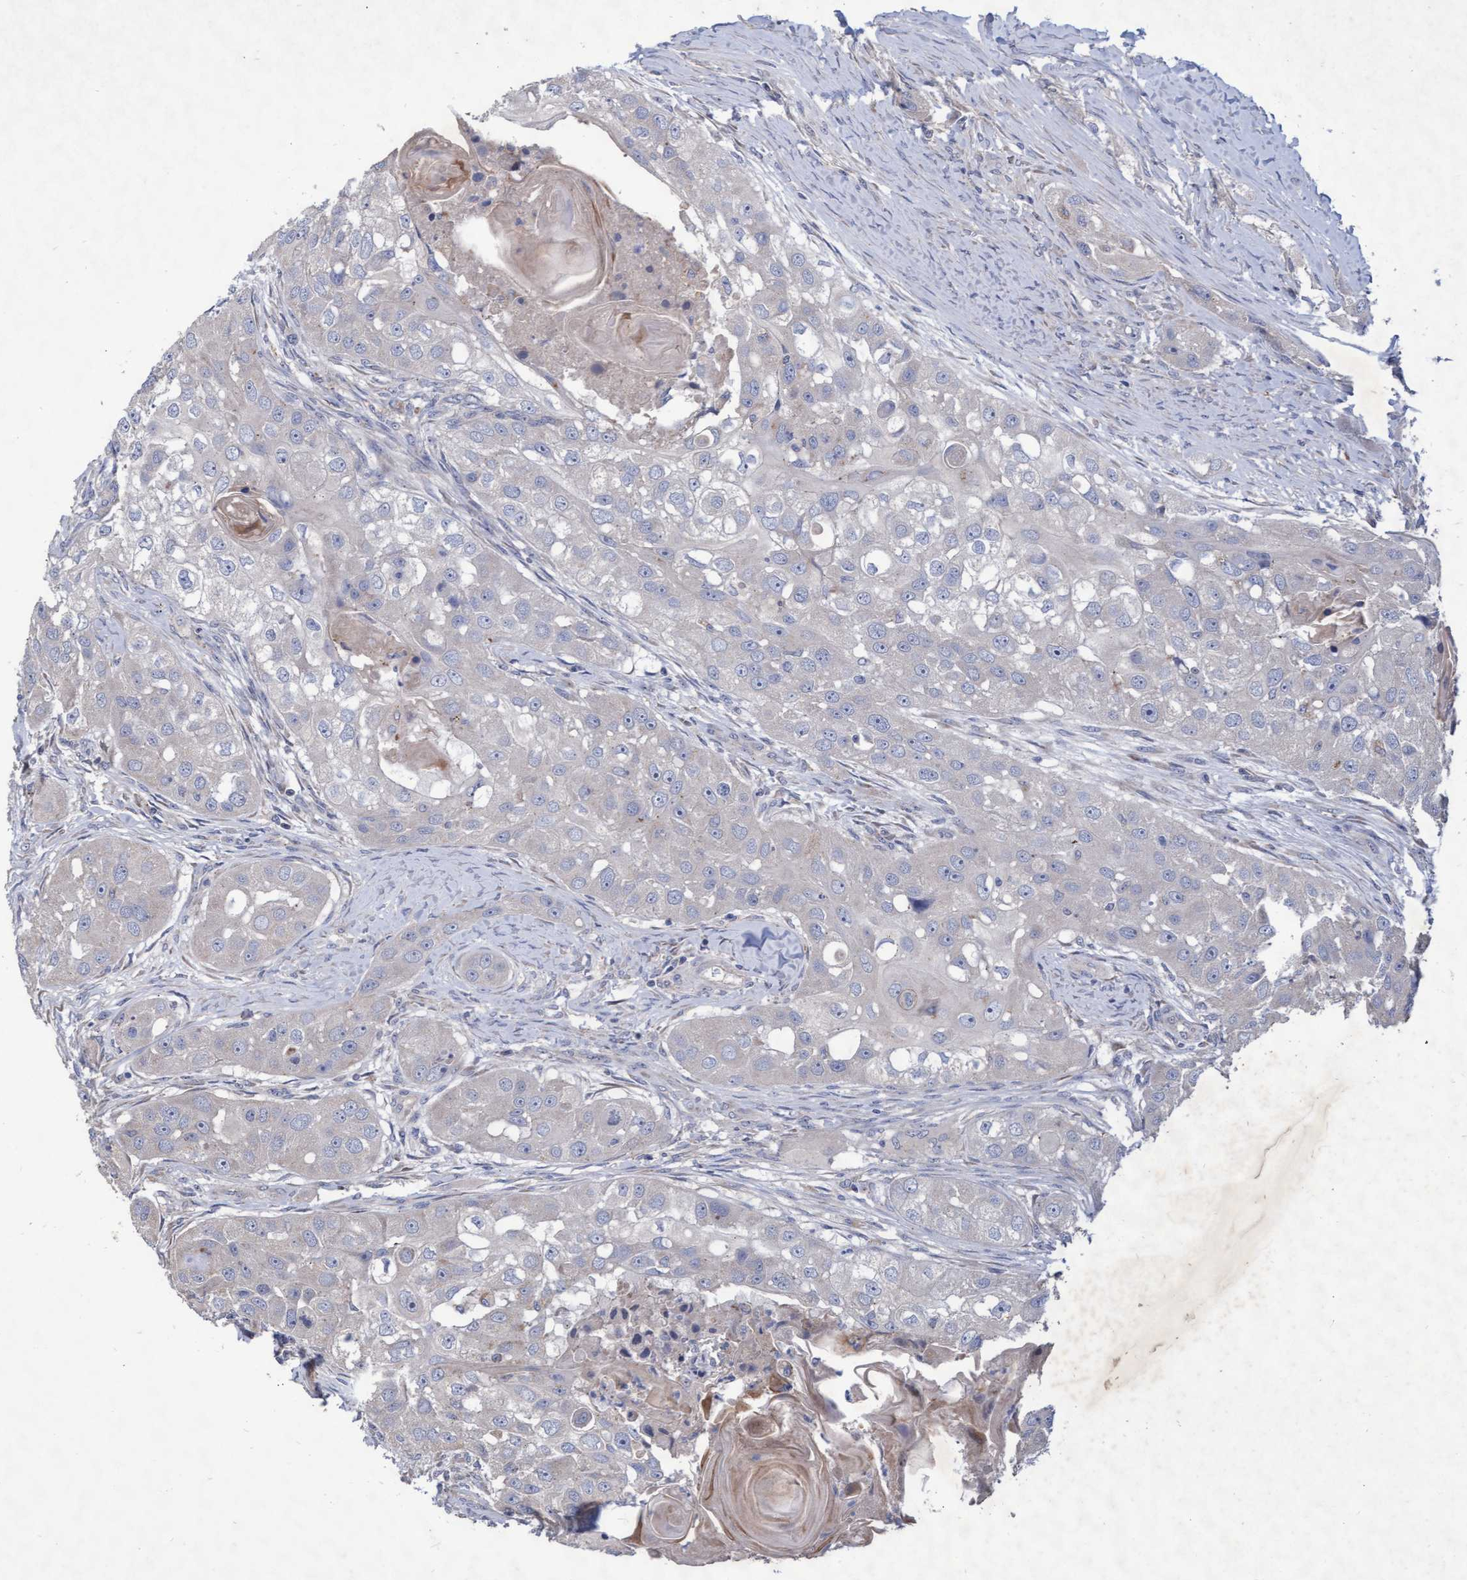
{"staining": {"intensity": "negative", "quantity": "none", "location": "none"}, "tissue": "head and neck cancer", "cell_type": "Tumor cells", "image_type": "cancer", "snomed": [{"axis": "morphology", "description": "Normal tissue, NOS"}, {"axis": "morphology", "description": "Squamous cell carcinoma, NOS"}, {"axis": "topography", "description": "Skeletal muscle"}, {"axis": "topography", "description": "Head-Neck"}], "caption": "This is an immunohistochemistry (IHC) micrograph of head and neck squamous cell carcinoma. There is no expression in tumor cells.", "gene": "ABCF2", "patient": {"sex": "male", "age": 51}}